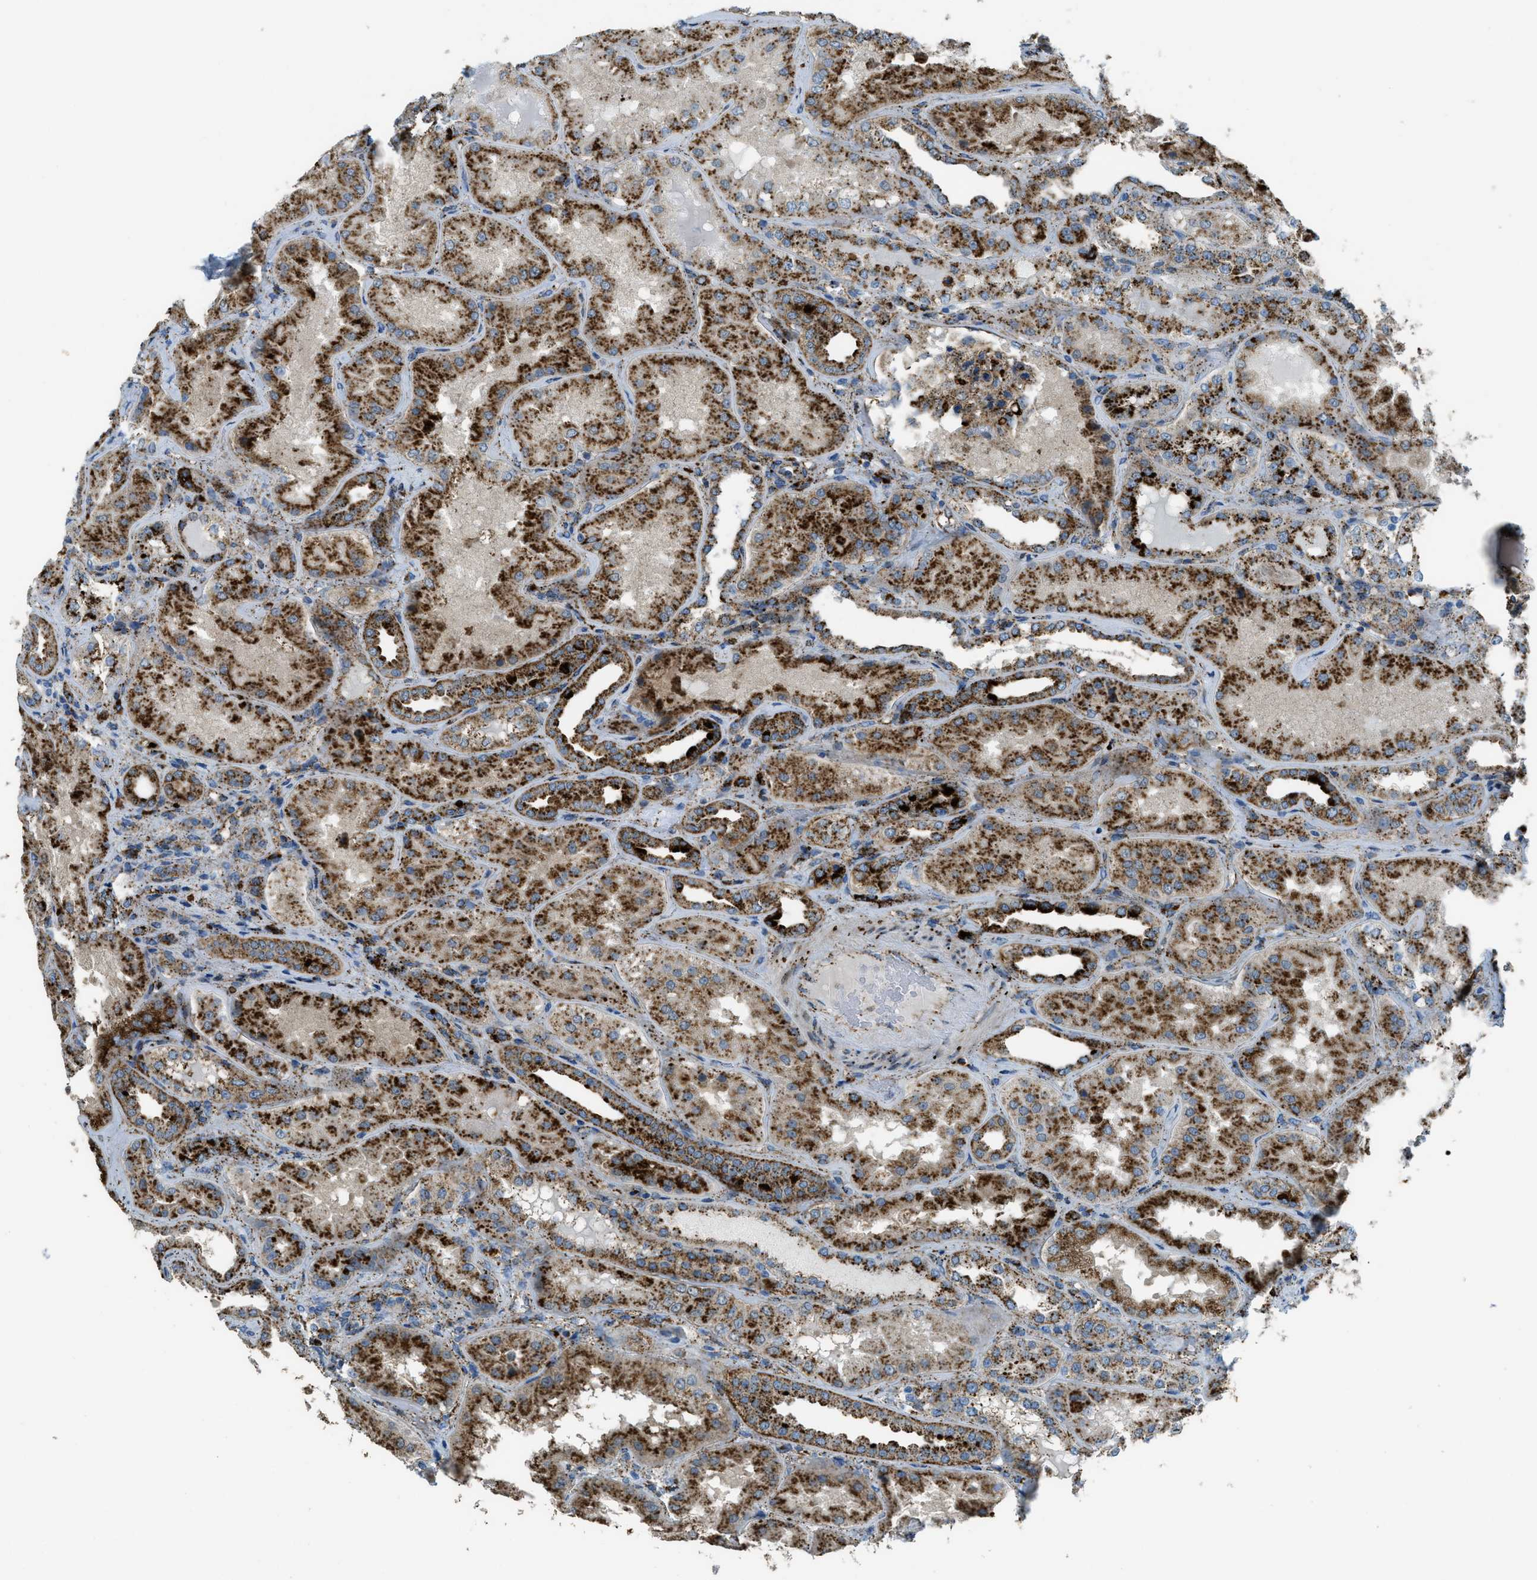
{"staining": {"intensity": "moderate", "quantity": ">75%", "location": "cytoplasmic/membranous"}, "tissue": "kidney", "cell_type": "Cells in glomeruli", "image_type": "normal", "snomed": [{"axis": "morphology", "description": "Normal tissue, NOS"}, {"axis": "topography", "description": "Kidney"}], "caption": "This photomicrograph reveals immunohistochemistry staining of benign human kidney, with medium moderate cytoplasmic/membranous positivity in about >75% of cells in glomeruli.", "gene": "SCARB2", "patient": {"sex": "female", "age": 56}}